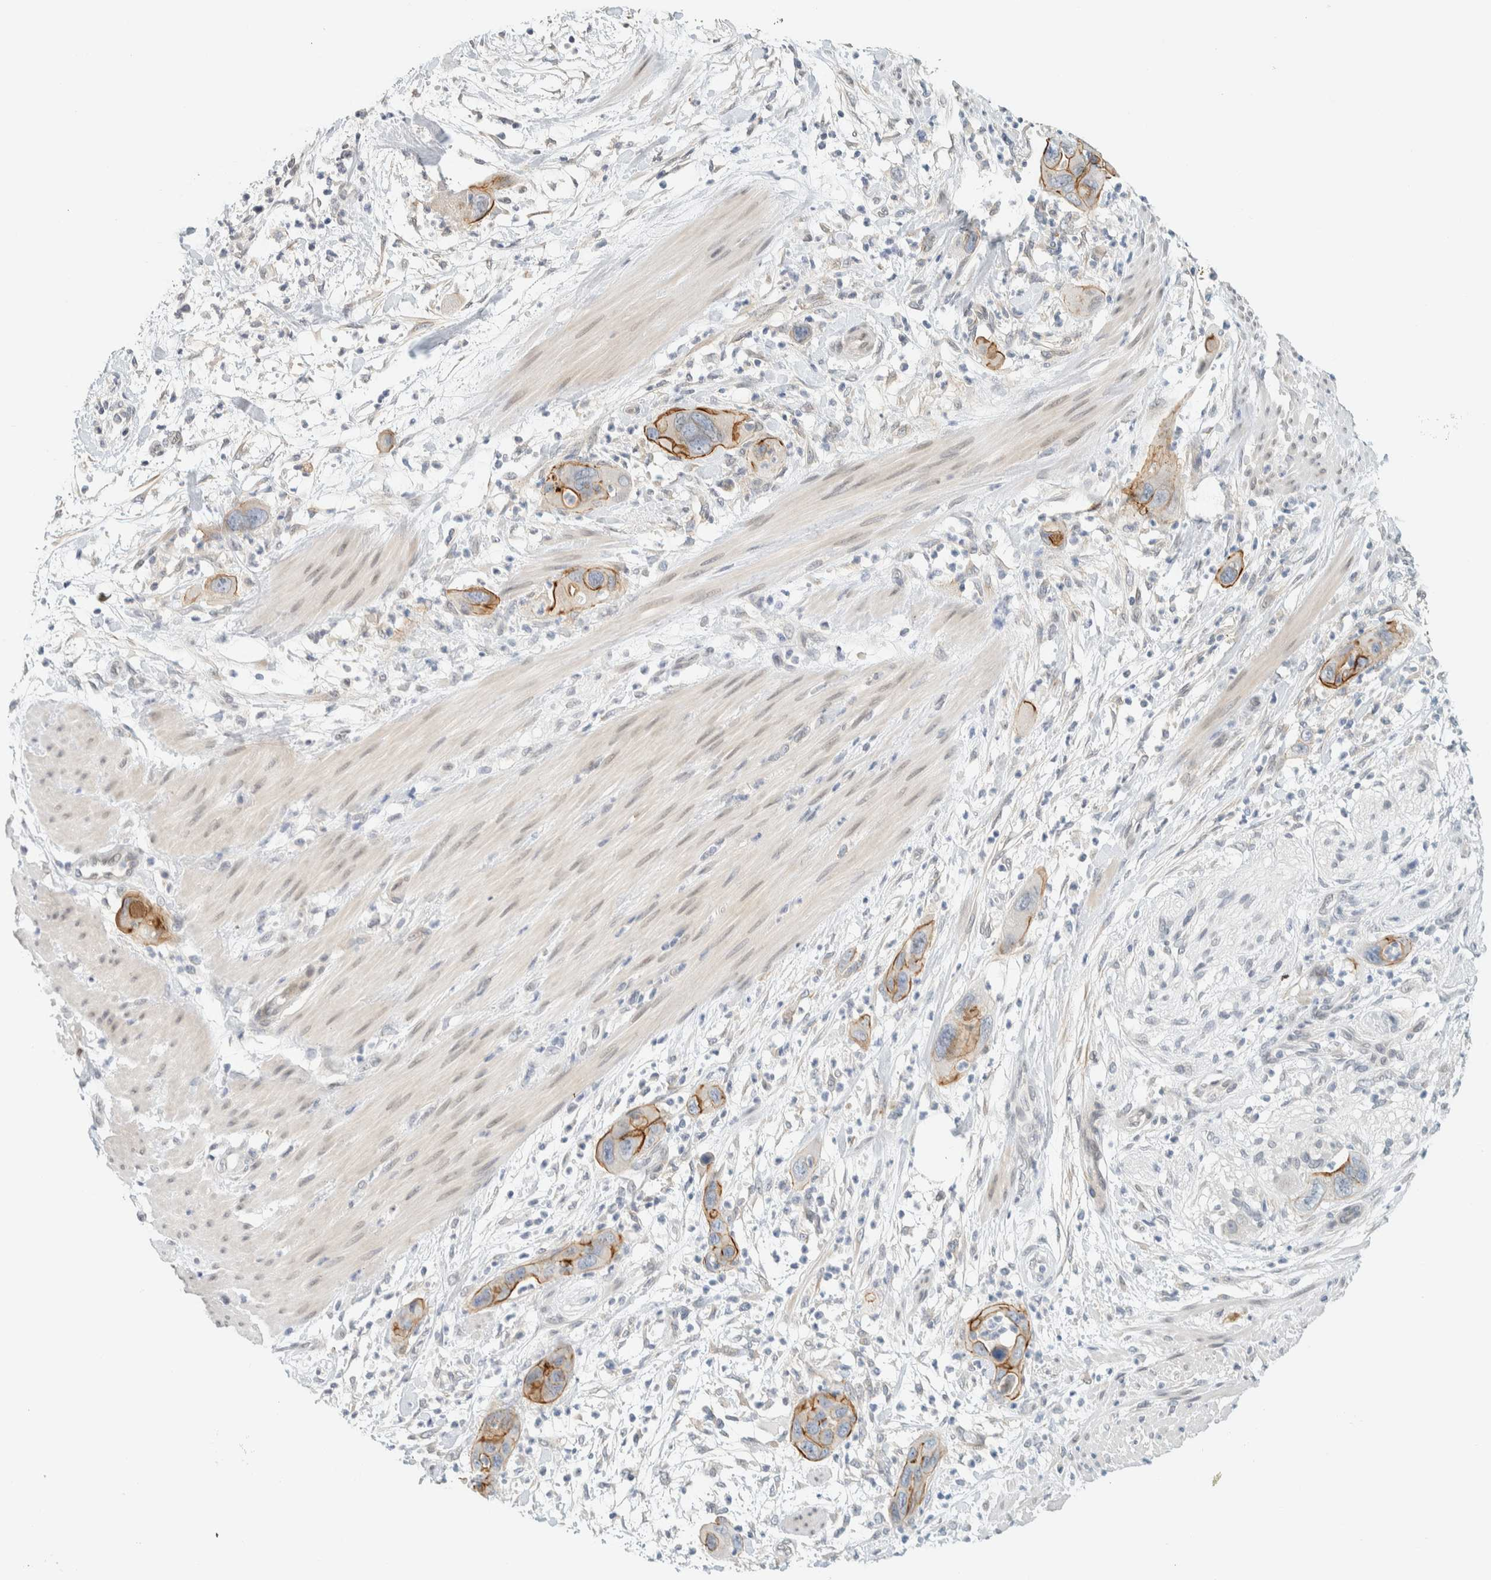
{"staining": {"intensity": "moderate", "quantity": "<25%", "location": "cytoplasmic/membranous"}, "tissue": "pancreatic cancer", "cell_type": "Tumor cells", "image_type": "cancer", "snomed": [{"axis": "morphology", "description": "Adenocarcinoma, NOS"}, {"axis": "topography", "description": "Pancreas"}], "caption": "Immunohistochemical staining of pancreatic cancer (adenocarcinoma) shows moderate cytoplasmic/membranous protein positivity in approximately <25% of tumor cells.", "gene": "C1QTNF12", "patient": {"sex": "female", "age": 71}}